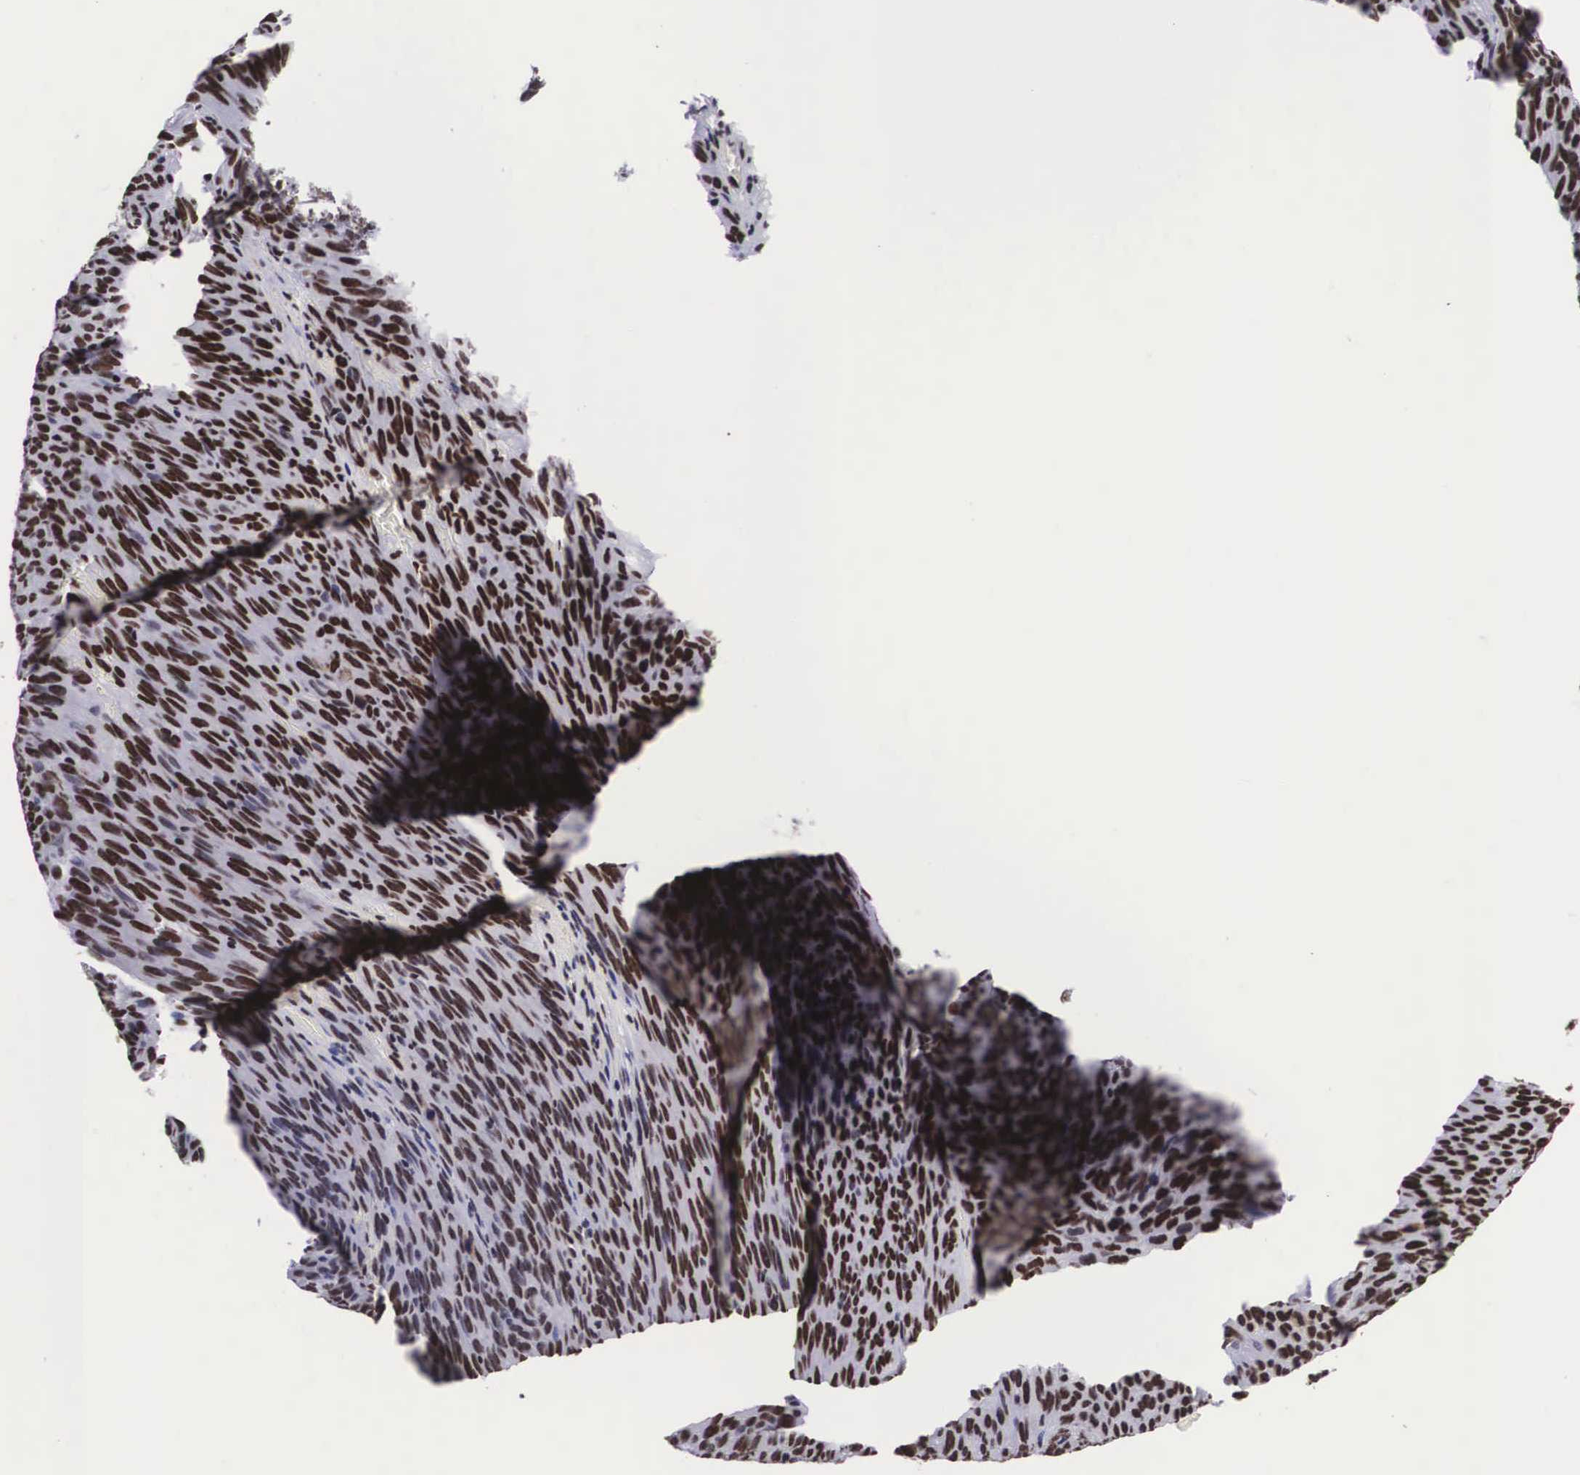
{"staining": {"intensity": "moderate", "quantity": ">75%", "location": "nuclear"}, "tissue": "melanoma", "cell_type": "Tumor cells", "image_type": "cancer", "snomed": [{"axis": "morphology", "description": "Malignant melanoma, NOS"}, {"axis": "topography", "description": "Skin"}], "caption": "About >75% of tumor cells in melanoma exhibit moderate nuclear protein expression as visualized by brown immunohistochemical staining.", "gene": "SF3A1", "patient": {"sex": "male", "age": 76}}